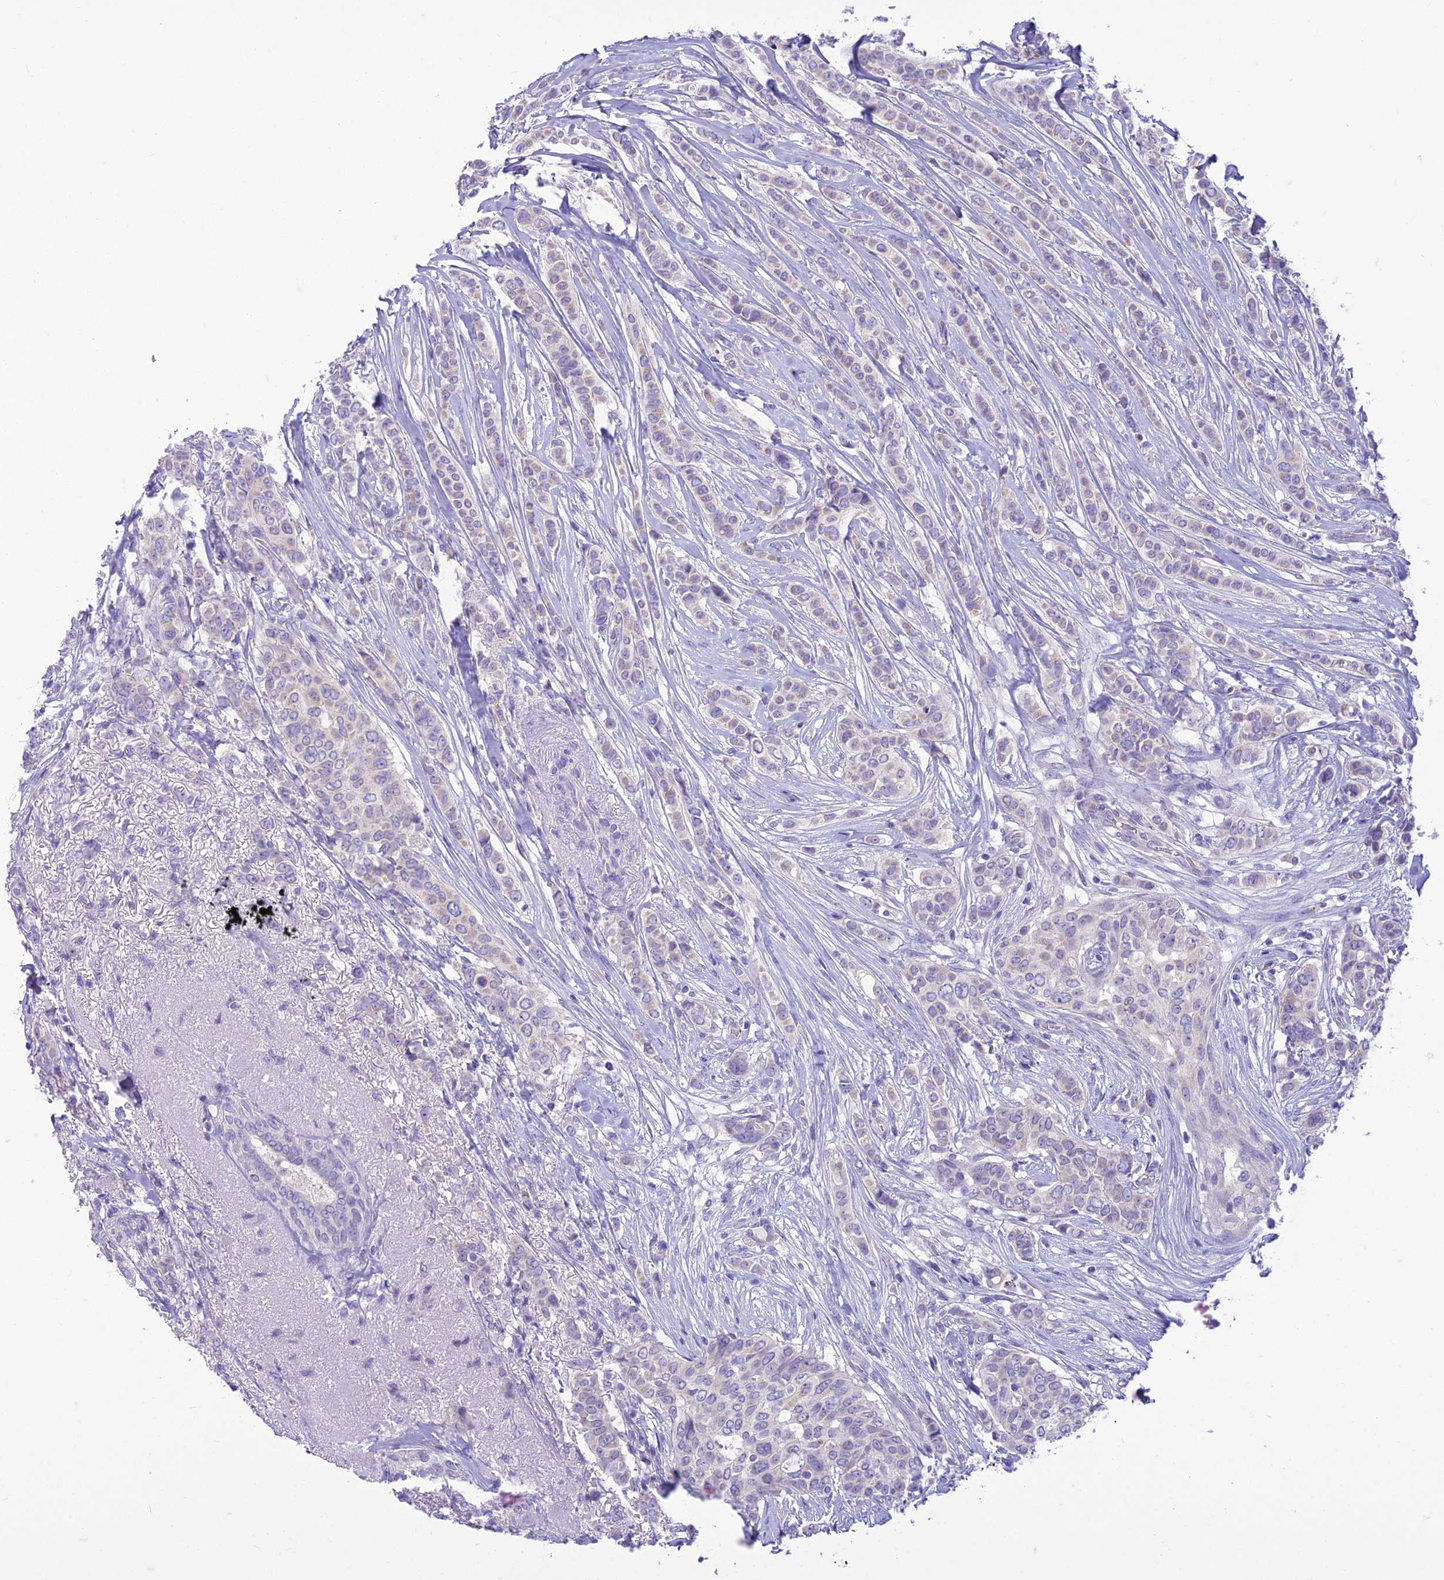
{"staining": {"intensity": "negative", "quantity": "none", "location": "none"}, "tissue": "breast cancer", "cell_type": "Tumor cells", "image_type": "cancer", "snomed": [{"axis": "morphology", "description": "Lobular carcinoma"}, {"axis": "topography", "description": "Breast"}], "caption": "This micrograph is of breast lobular carcinoma stained with IHC to label a protein in brown with the nuclei are counter-stained blue. There is no positivity in tumor cells.", "gene": "DHDH", "patient": {"sex": "female", "age": 51}}